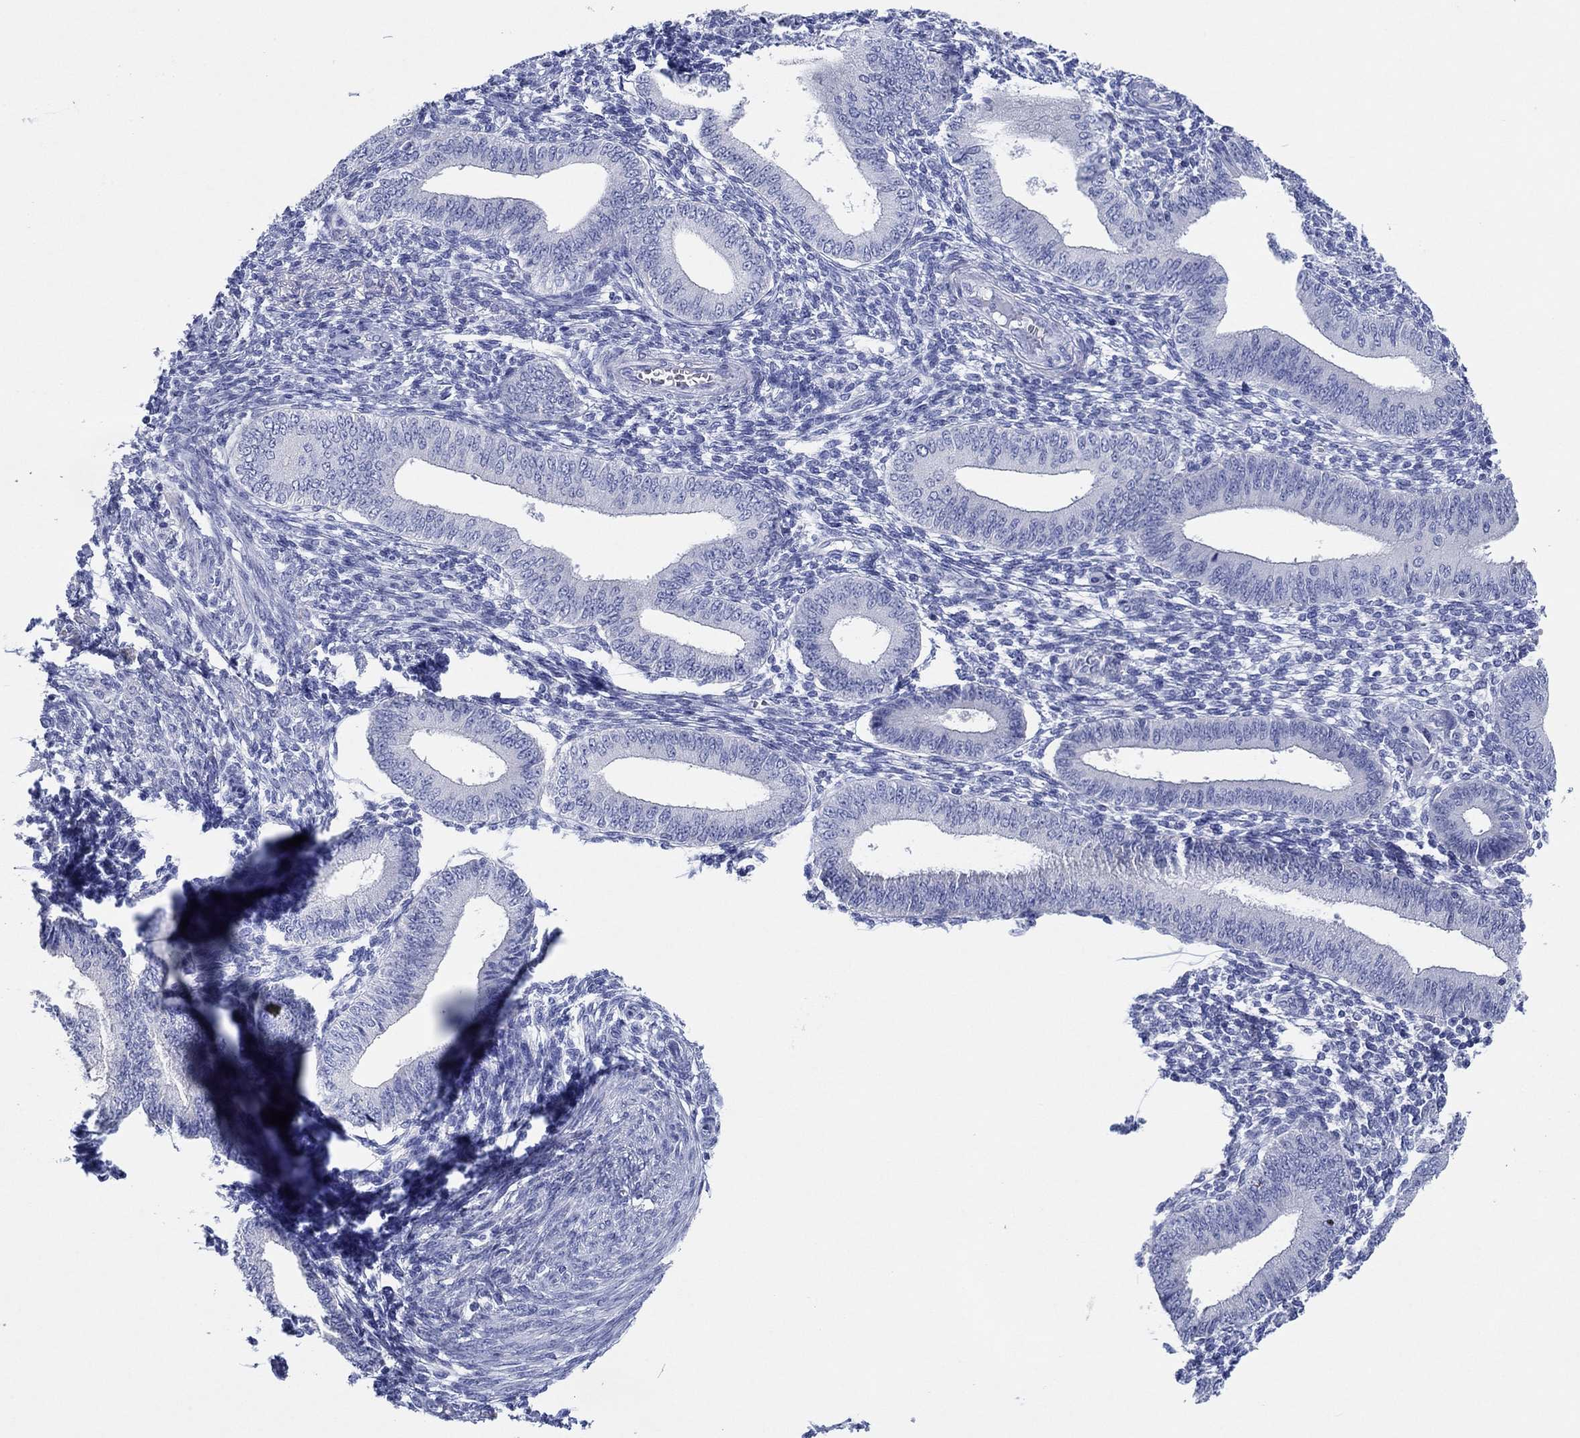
{"staining": {"intensity": "negative", "quantity": "none", "location": "none"}, "tissue": "endometrium", "cell_type": "Cells in endometrial stroma", "image_type": "normal", "snomed": [{"axis": "morphology", "description": "Normal tissue, NOS"}, {"axis": "topography", "description": "Endometrium"}], "caption": "Image shows no protein staining in cells in endometrial stroma of benign endometrium.", "gene": "HCRT", "patient": {"sex": "female", "age": 42}}